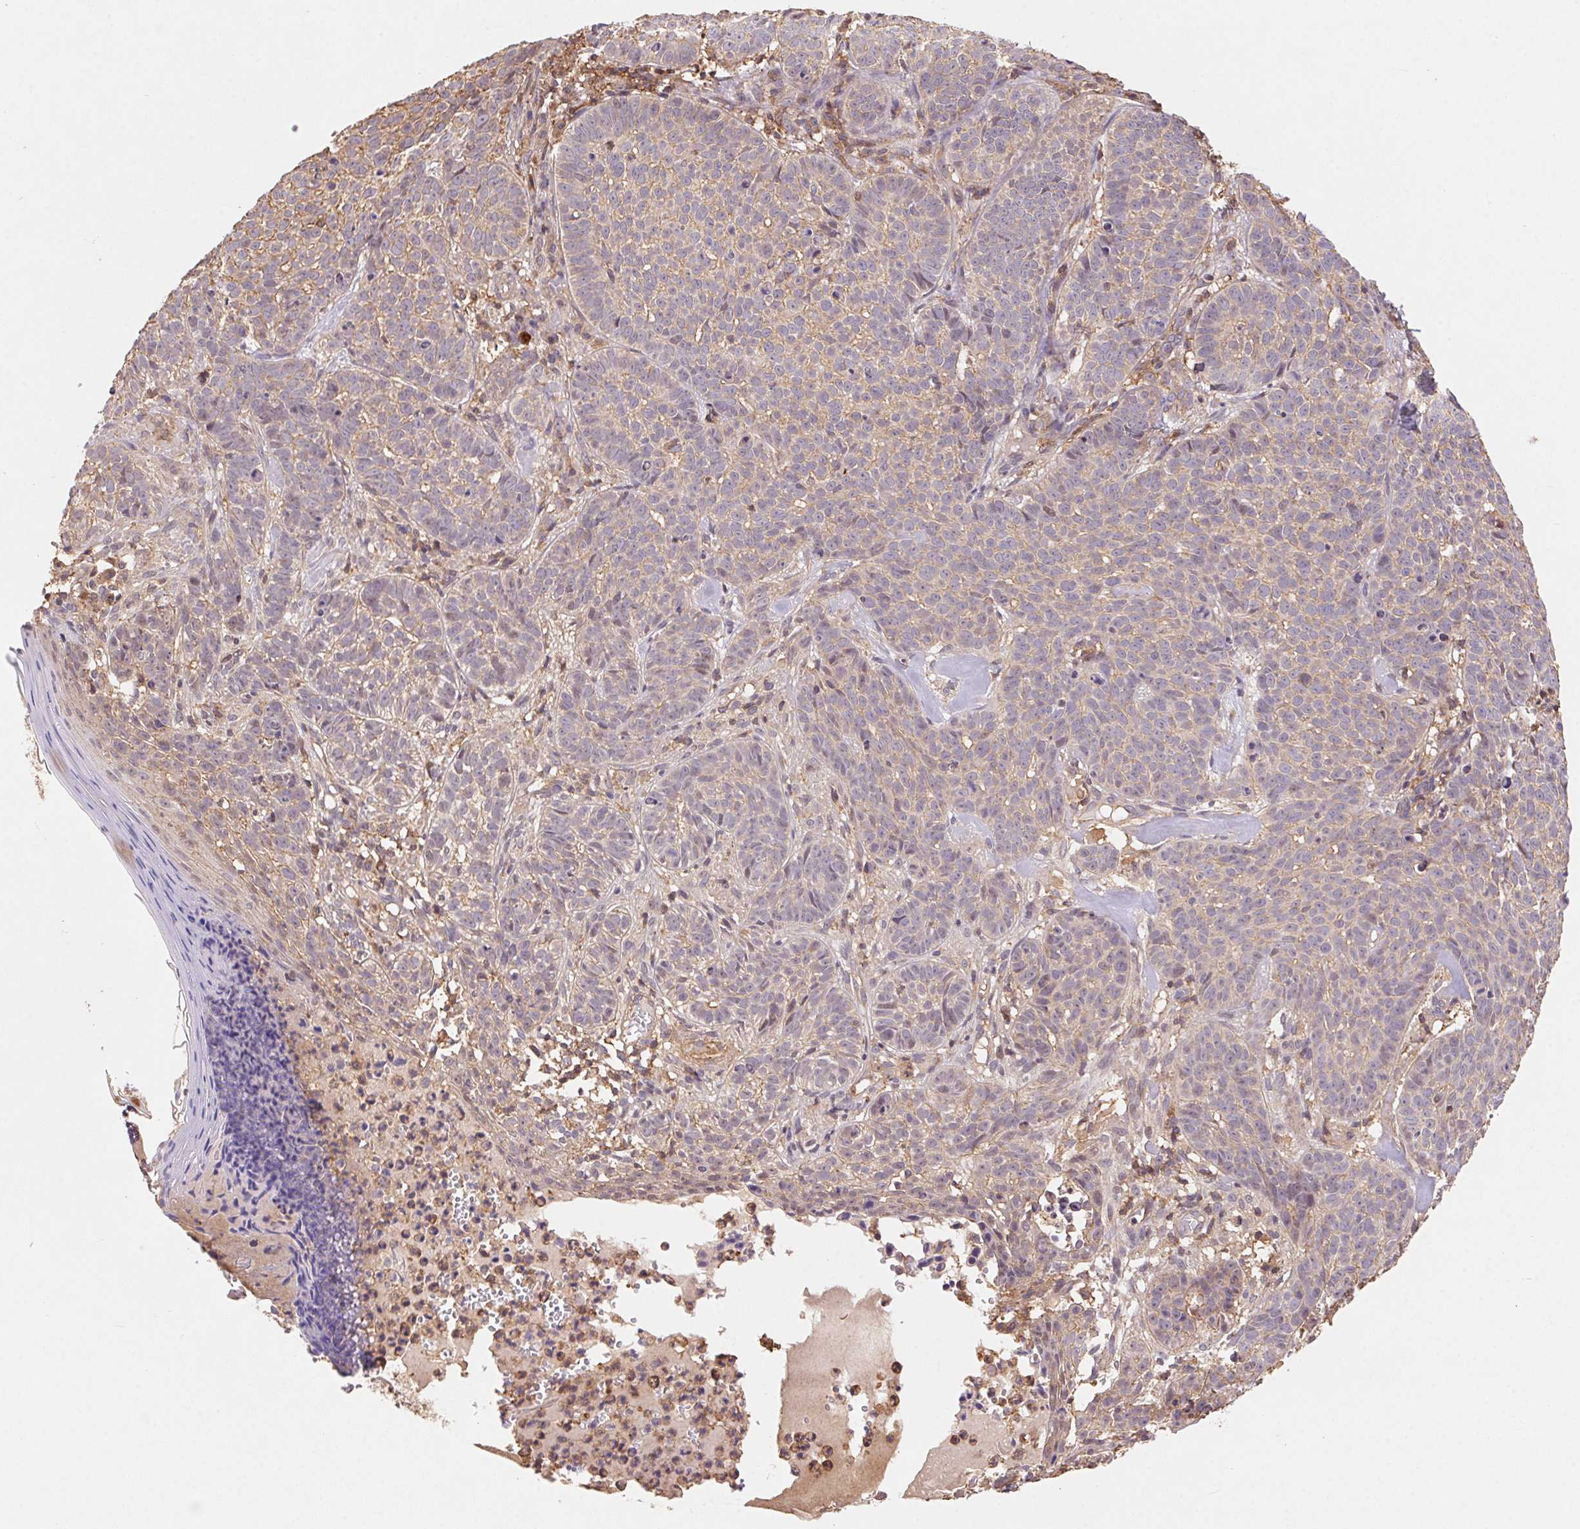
{"staining": {"intensity": "negative", "quantity": "none", "location": "none"}, "tissue": "skin cancer", "cell_type": "Tumor cells", "image_type": "cancer", "snomed": [{"axis": "morphology", "description": "Basal cell carcinoma"}, {"axis": "topography", "description": "Skin"}], "caption": "IHC photomicrograph of neoplastic tissue: skin basal cell carcinoma stained with DAB (3,3'-diaminobenzidine) displays no significant protein expression in tumor cells.", "gene": "ATG10", "patient": {"sex": "male", "age": 90}}